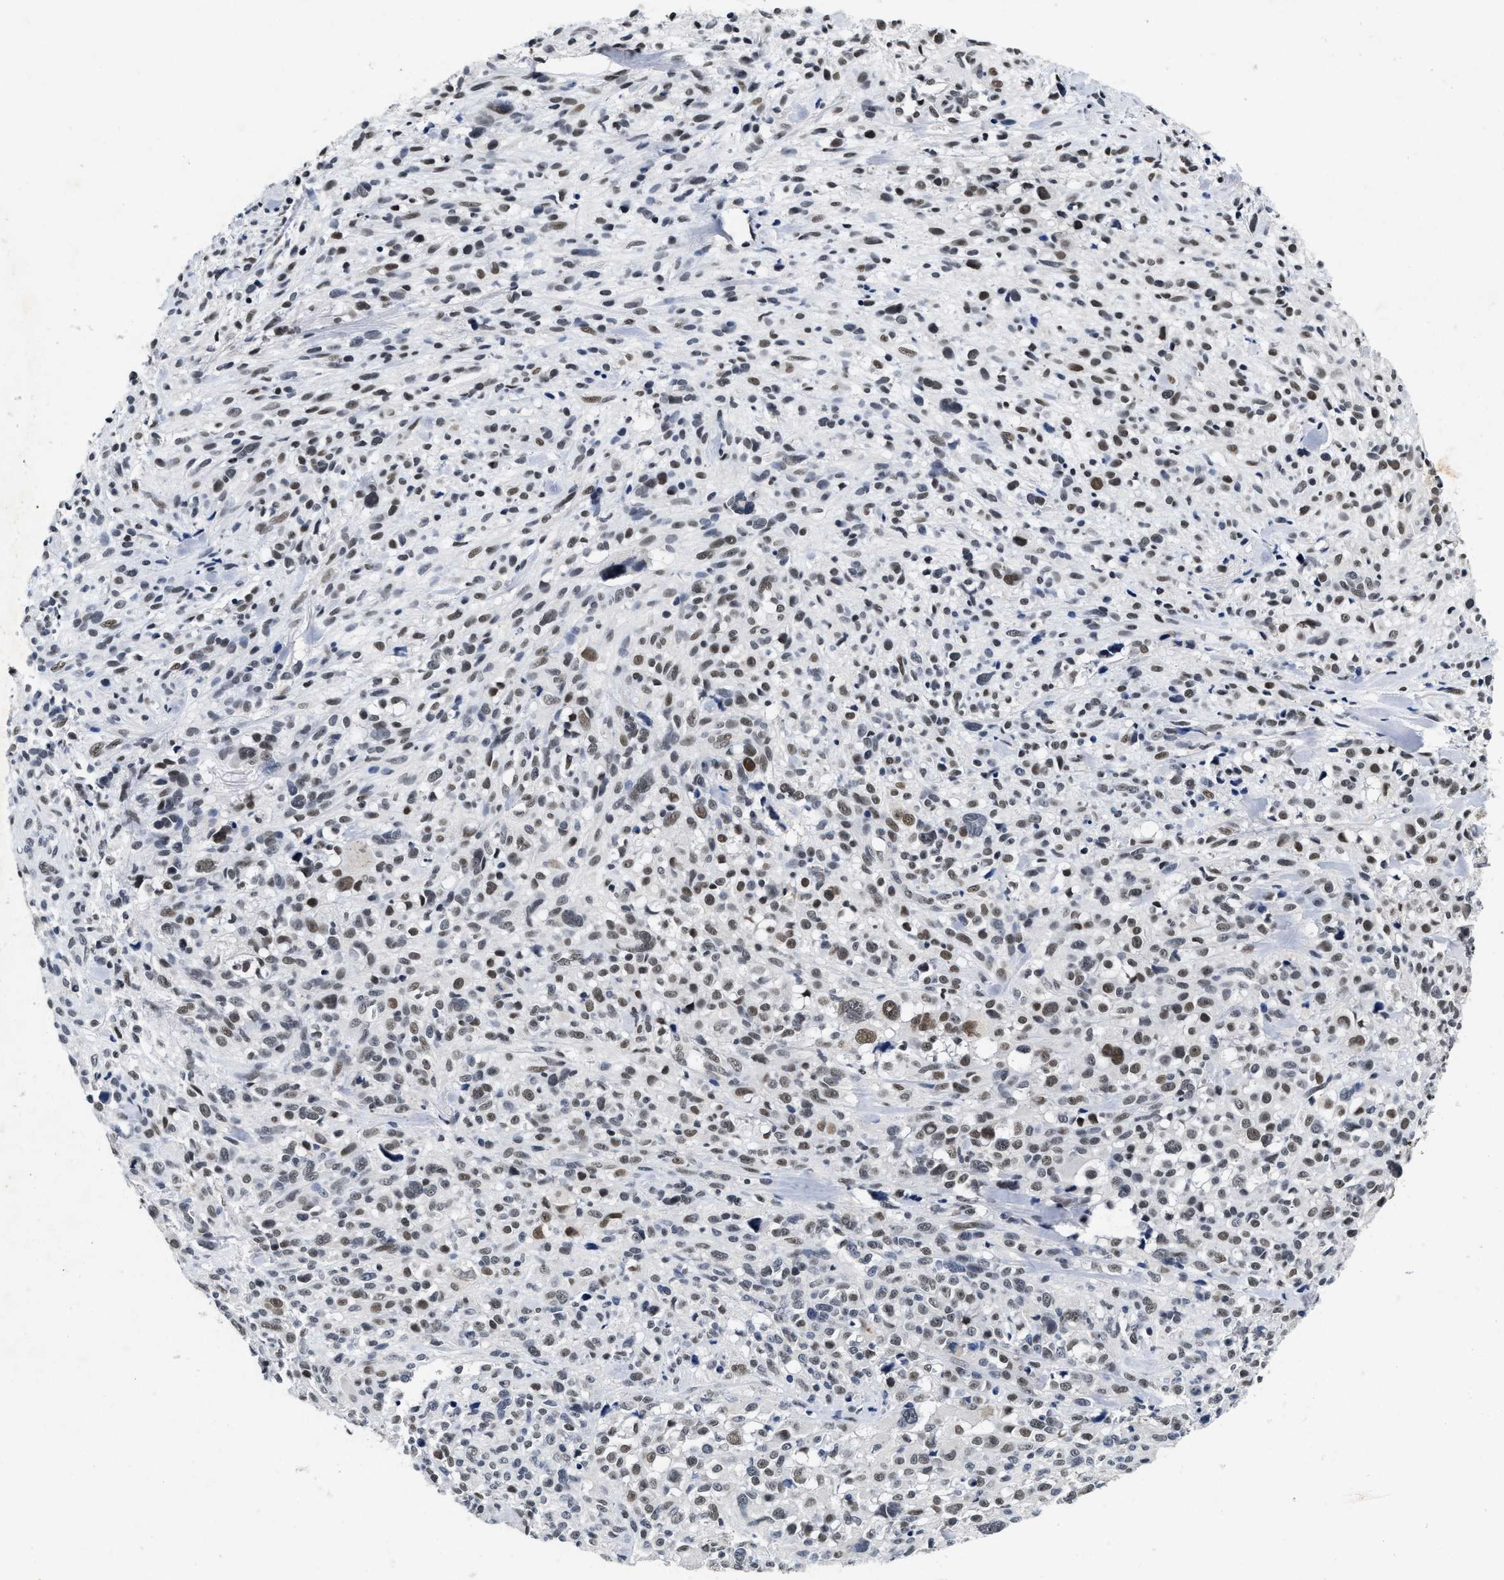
{"staining": {"intensity": "moderate", "quantity": "25%-75%", "location": "nuclear"}, "tissue": "melanoma", "cell_type": "Tumor cells", "image_type": "cancer", "snomed": [{"axis": "morphology", "description": "Malignant melanoma, NOS"}, {"axis": "topography", "description": "Skin"}], "caption": "A medium amount of moderate nuclear expression is seen in approximately 25%-75% of tumor cells in melanoma tissue.", "gene": "INIP", "patient": {"sex": "female", "age": 55}}